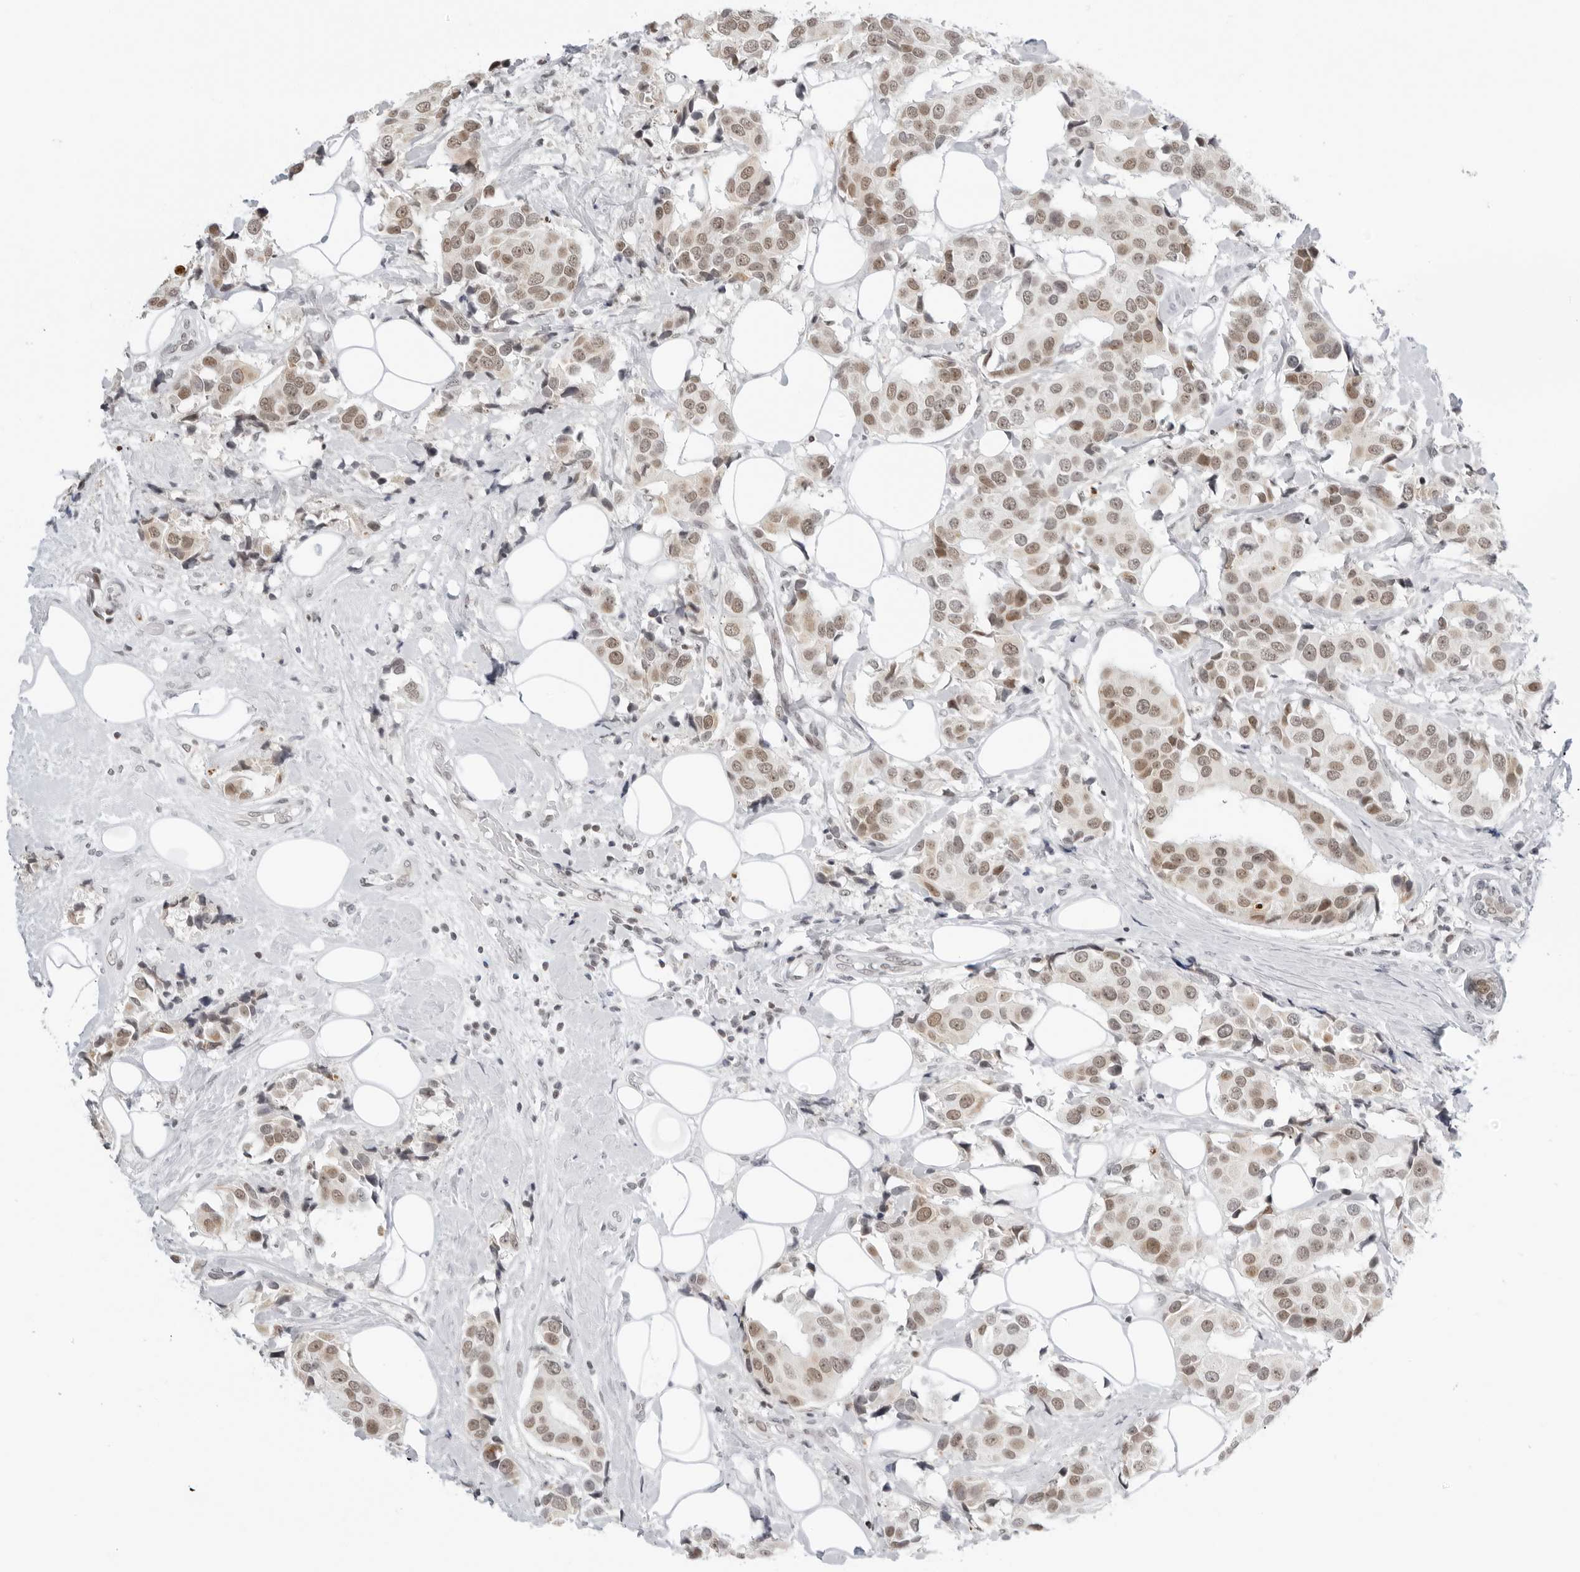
{"staining": {"intensity": "moderate", "quantity": ">75%", "location": "nuclear"}, "tissue": "breast cancer", "cell_type": "Tumor cells", "image_type": "cancer", "snomed": [{"axis": "morphology", "description": "Normal tissue, NOS"}, {"axis": "morphology", "description": "Duct carcinoma"}, {"axis": "topography", "description": "Breast"}], "caption": "The histopathology image demonstrates immunohistochemical staining of breast cancer. There is moderate nuclear positivity is identified in about >75% of tumor cells.", "gene": "MSH6", "patient": {"sex": "female", "age": 39}}